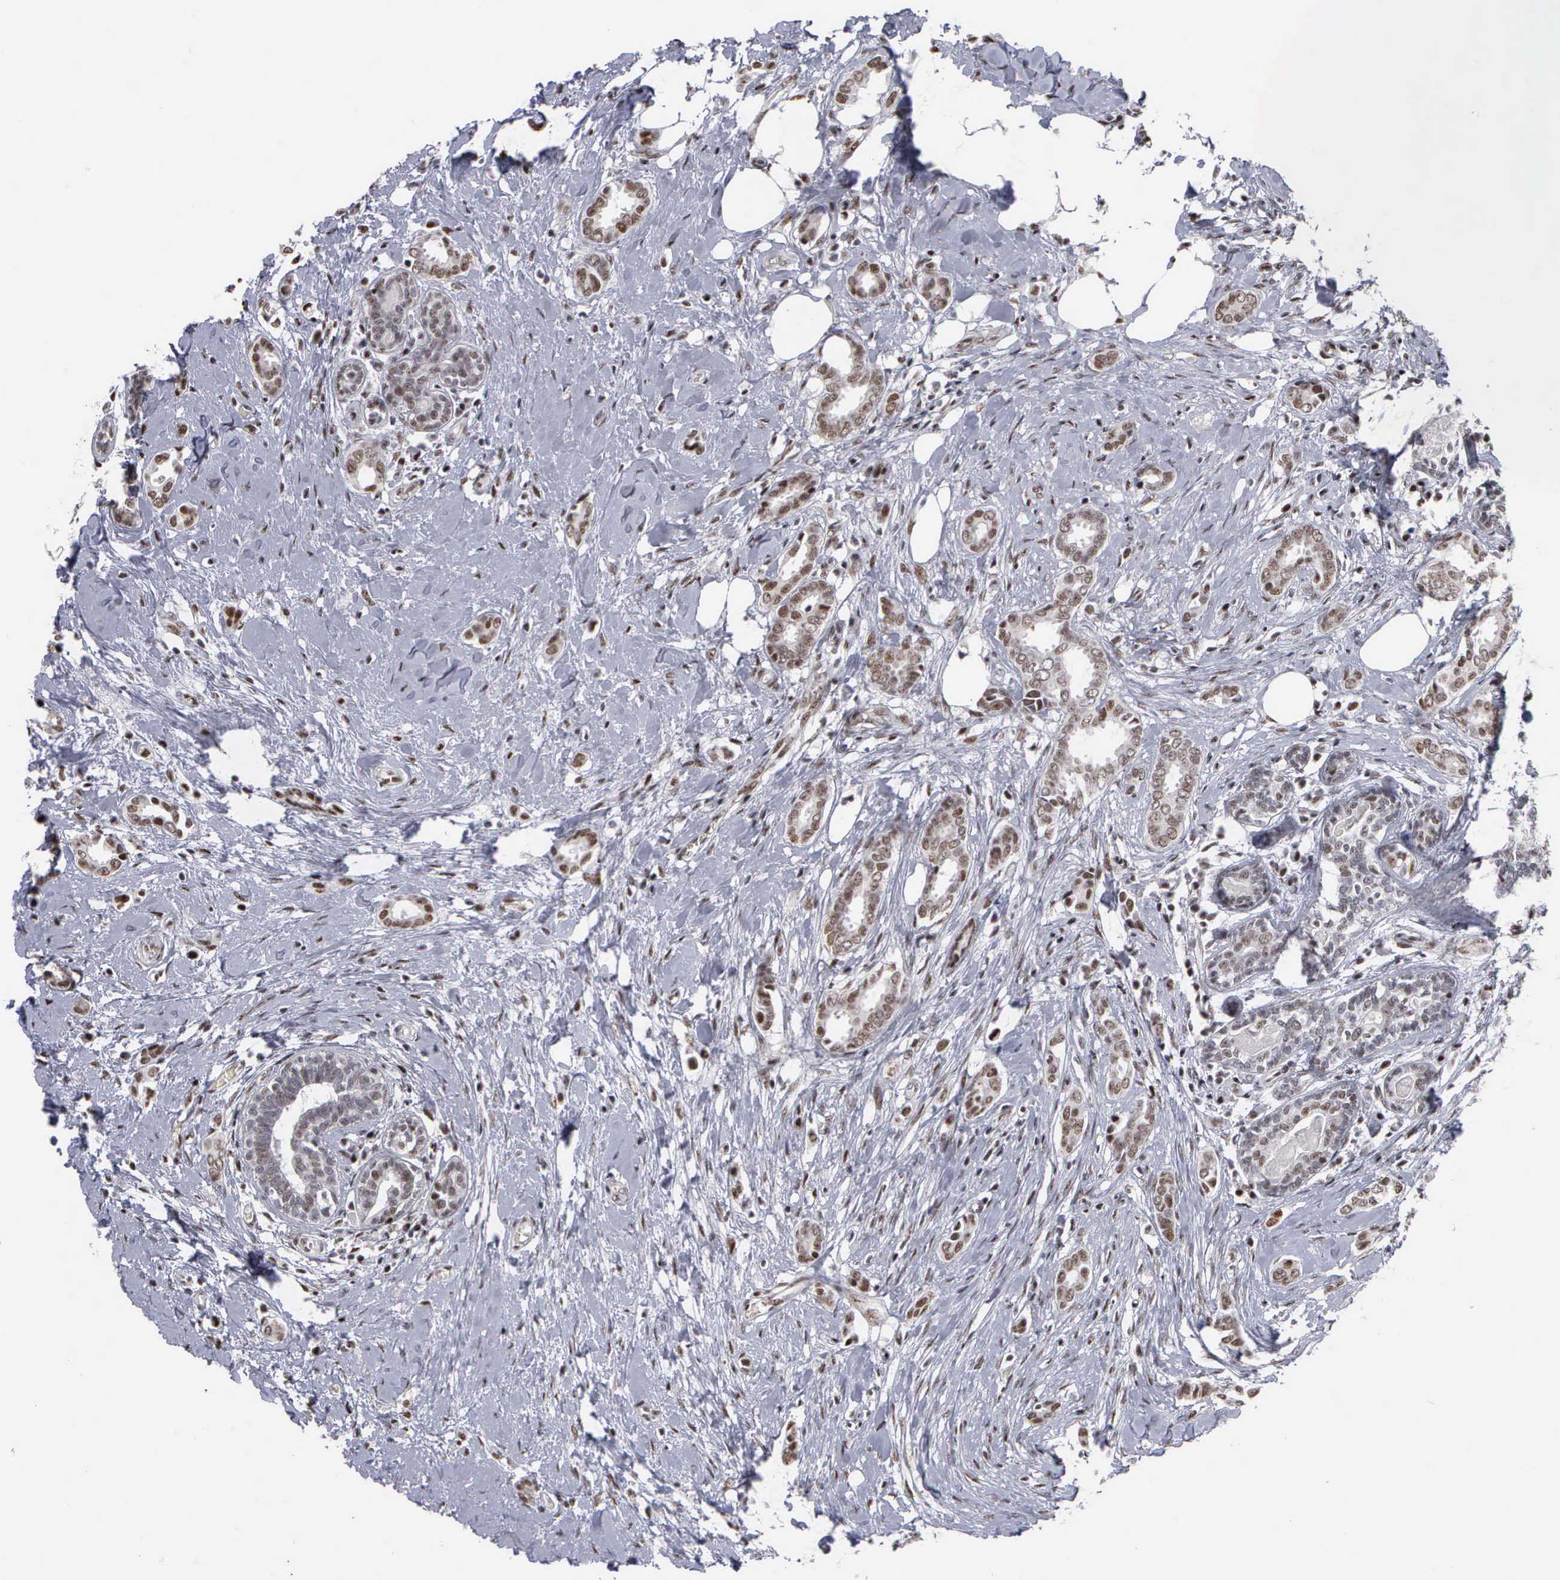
{"staining": {"intensity": "weak", "quantity": "25%-75%", "location": "nuclear"}, "tissue": "breast cancer", "cell_type": "Tumor cells", "image_type": "cancer", "snomed": [{"axis": "morphology", "description": "Duct carcinoma"}, {"axis": "topography", "description": "Breast"}], "caption": "This micrograph reveals immunohistochemistry staining of human infiltrating ductal carcinoma (breast), with low weak nuclear expression in about 25%-75% of tumor cells.", "gene": "KIAA0586", "patient": {"sex": "female", "age": 50}}